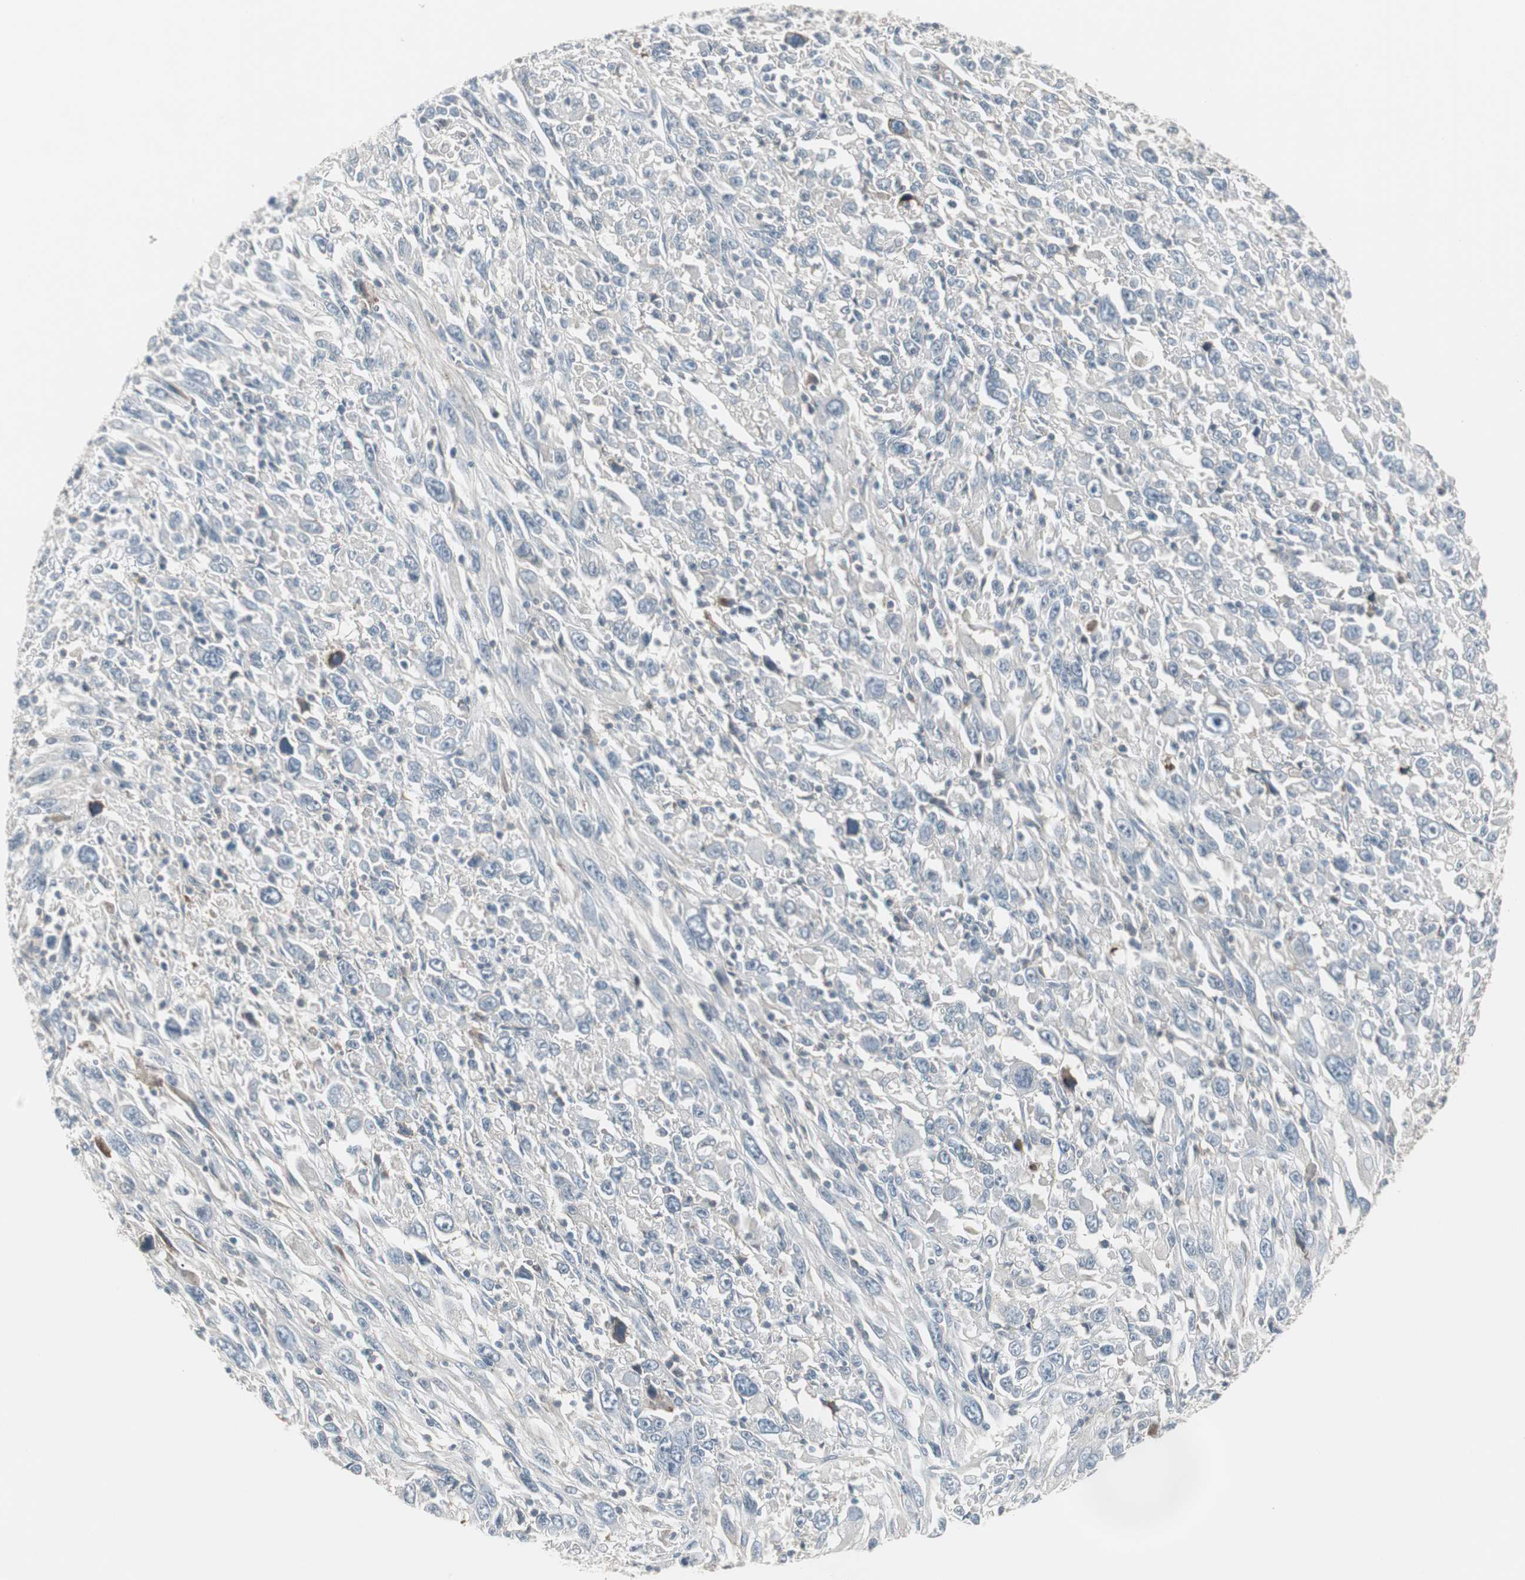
{"staining": {"intensity": "weak", "quantity": "<25%", "location": "cytoplasmic/membranous"}, "tissue": "melanoma", "cell_type": "Tumor cells", "image_type": "cancer", "snomed": [{"axis": "morphology", "description": "Malignant melanoma, Metastatic site"}, {"axis": "topography", "description": "Skin"}], "caption": "Tumor cells show no significant expression in melanoma. (IHC, brightfield microscopy, high magnification).", "gene": "ZSCAN32", "patient": {"sex": "female", "age": 56}}